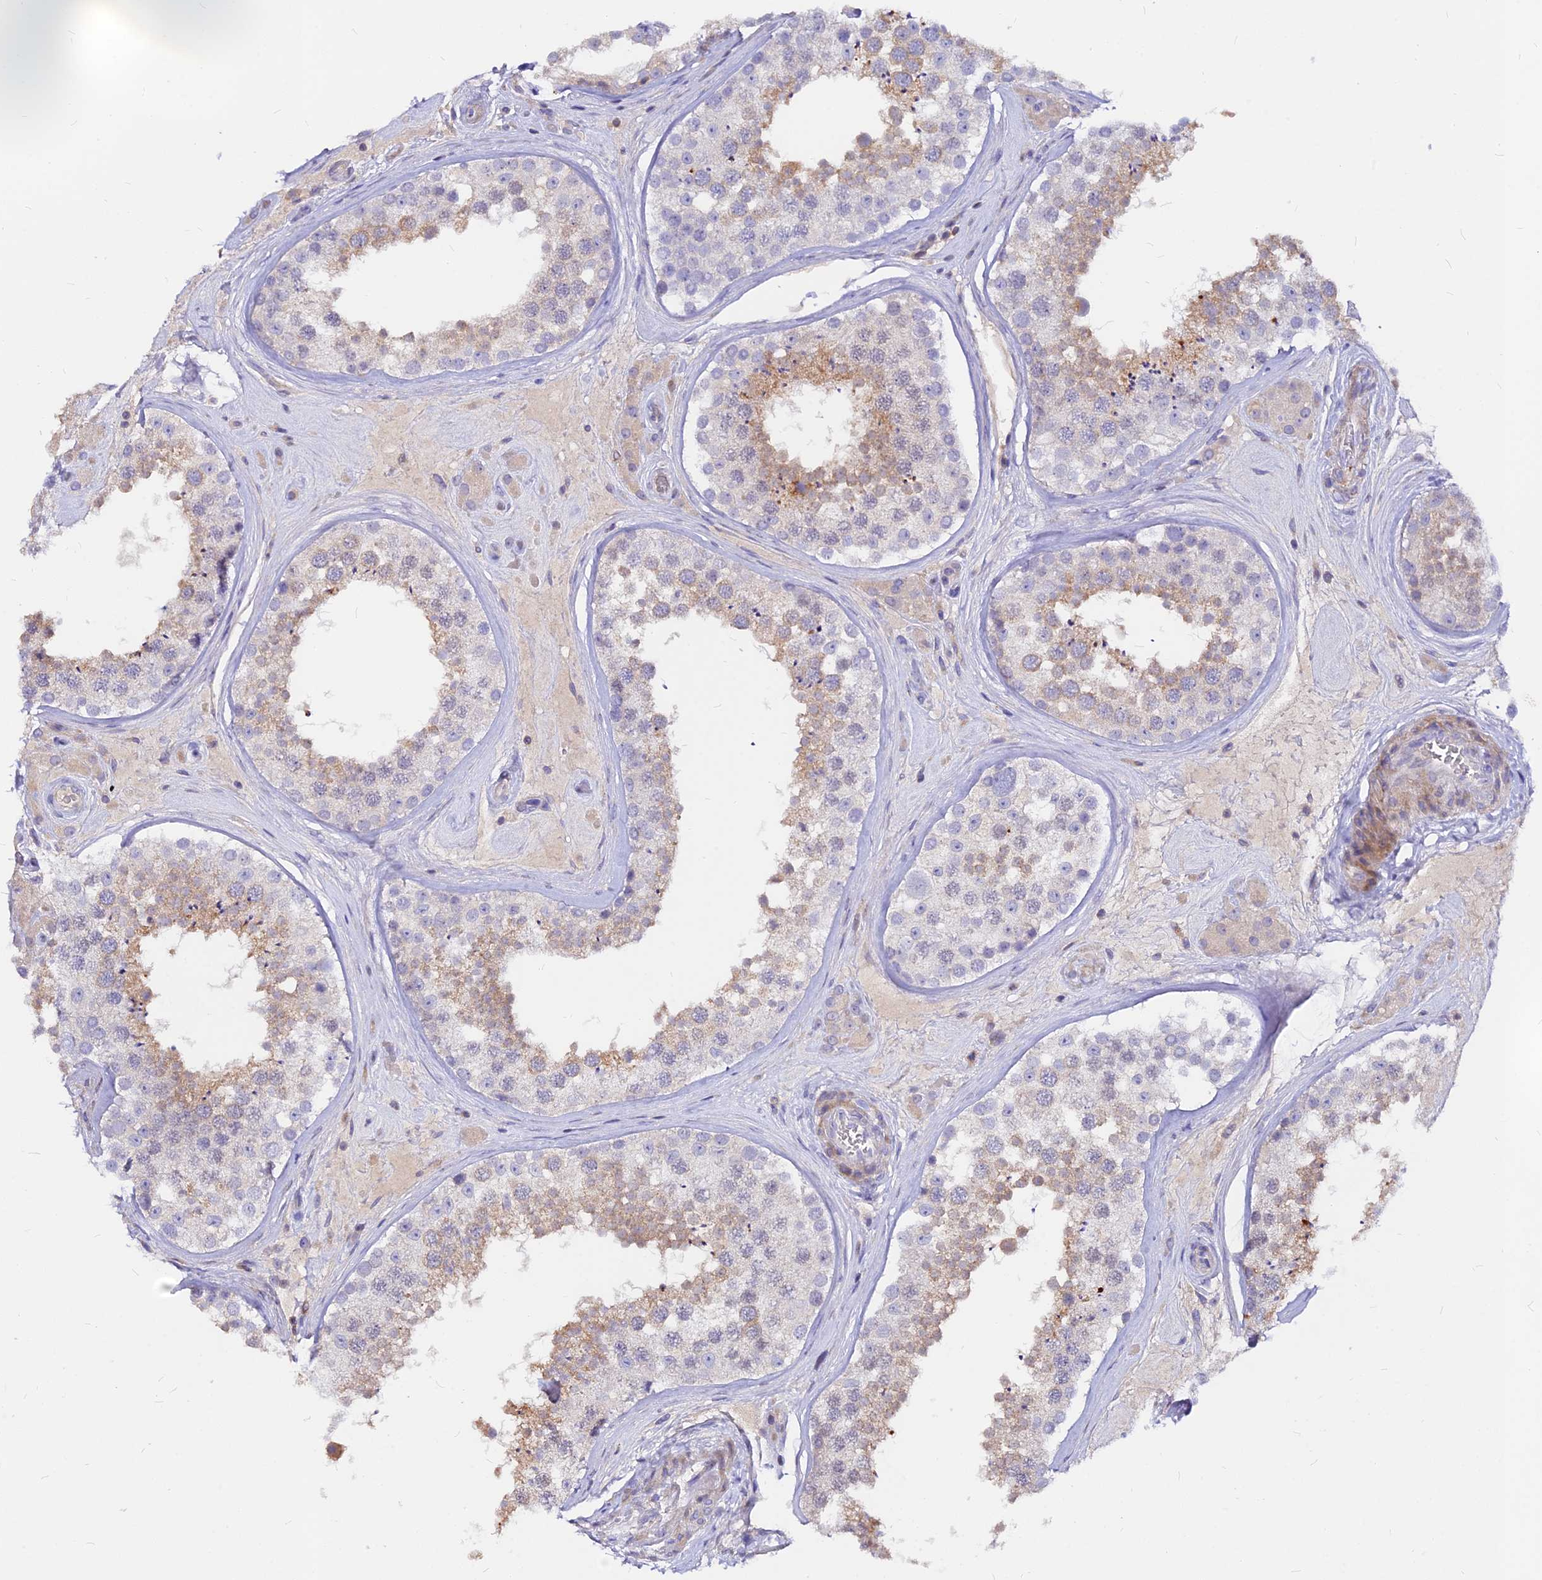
{"staining": {"intensity": "weak", "quantity": "<25%", "location": "cytoplasmic/membranous"}, "tissue": "testis", "cell_type": "Cells in seminiferous ducts", "image_type": "normal", "snomed": [{"axis": "morphology", "description": "Normal tissue, NOS"}, {"axis": "topography", "description": "Testis"}], "caption": "Cells in seminiferous ducts are negative for brown protein staining in normal testis. (Immunohistochemistry, brightfield microscopy, high magnification).", "gene": "DENND2D", "patient": {"sex": "male", "age": 46}}